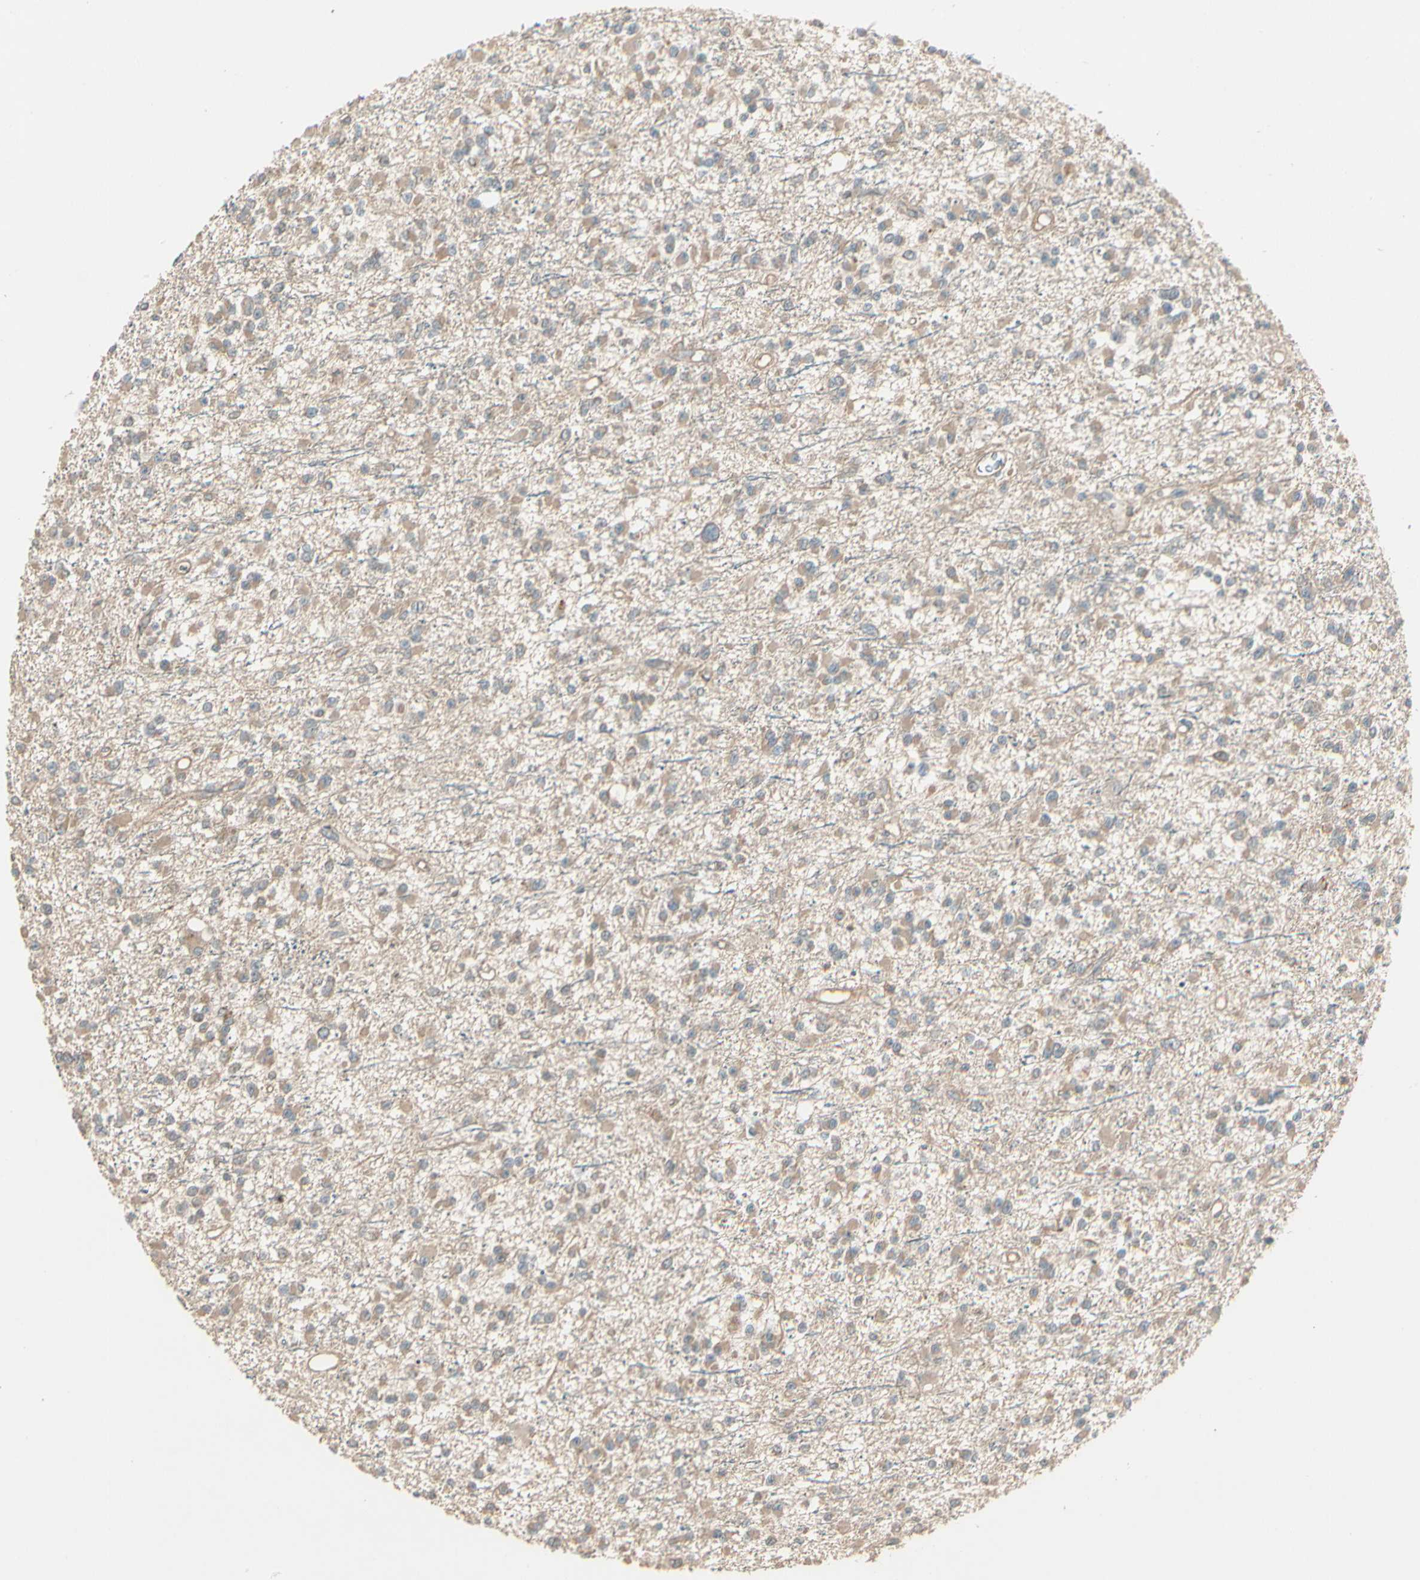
{"staining": {"intensity": "weak", "quantity": ">75%", "location": "cytoplasmic/membranous"}, "tissue": "glioma", "cell_type": "Tumor cells", "image_type": "cancer", "snomed": [{"axis": "morphology", "description": "Glioma, malignant, Low grade"}, {"axis": "topography", "description": "Brain"}], "caption": "About >75% of tumor cells in human malignant glioma (low-grade) show weak cytoplasmic/membranous protein staining as visualized by brown immunohistochemical staining.", "gene": "ACVR1", "patient": {"sex": "female", "age": 22}}